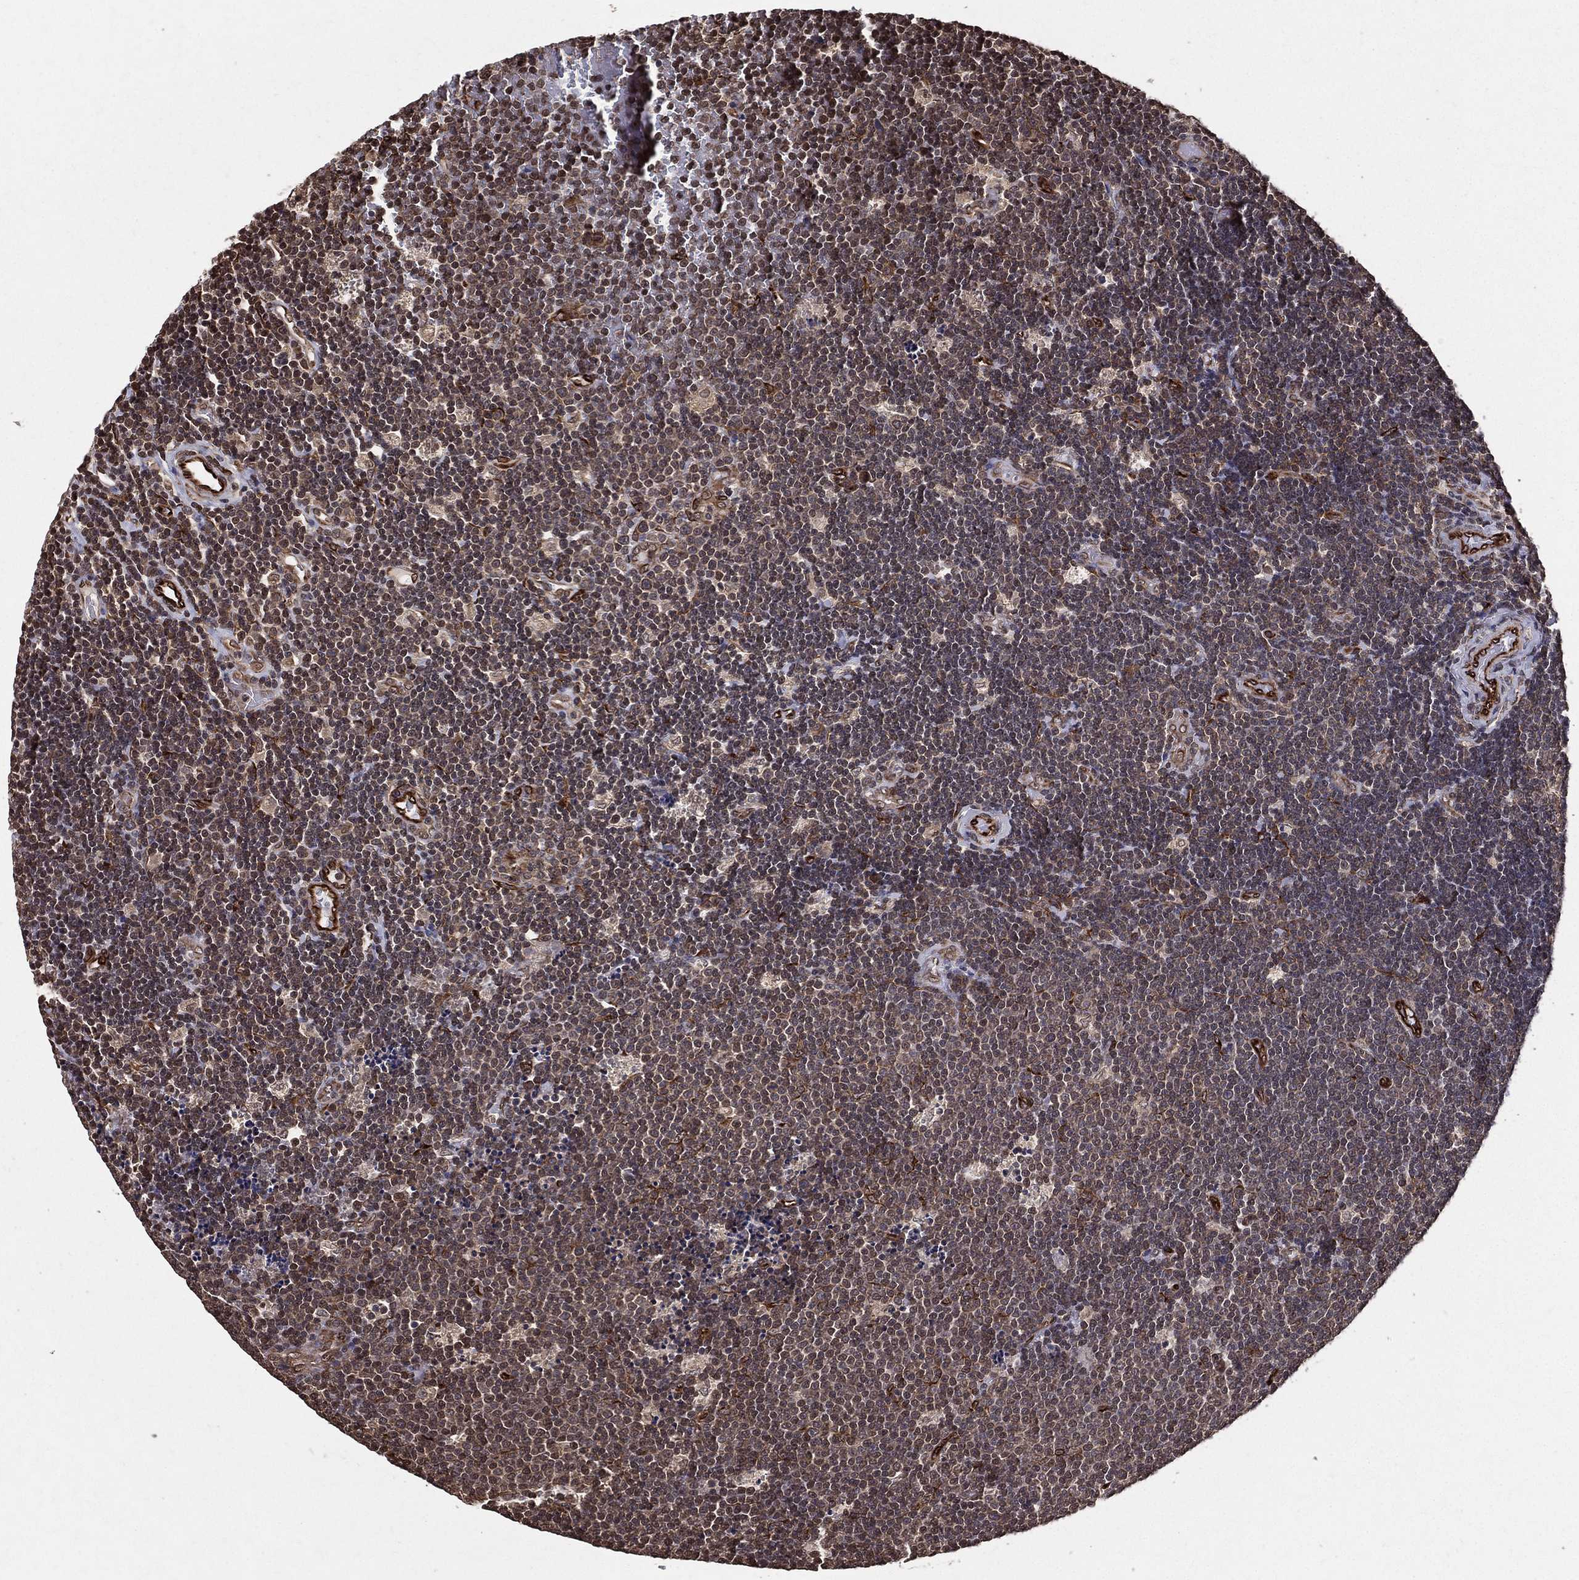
{"staining": {"intensity": "negative", "quantity": "none", "location": "none"}, "tissue": "lymphoma", "cell_type": "Tumor cells", "image_type": "cancer", "snomed": [{"axis": "morphology", "description": "Malignant lymphoma, non-Hodgkin's type, Low grade"}, {"axis": "topography", "description": "Brain"}], "caption": "DAB (3,3'-diaminobenzidine) immunohistochemical staining of low-grade malignant lymphoma, non-Hodgkin's type exhibits no significant expression in tumor cells.", "gene": "CERS2", "patient": {"sex": "female", "age": 66}}